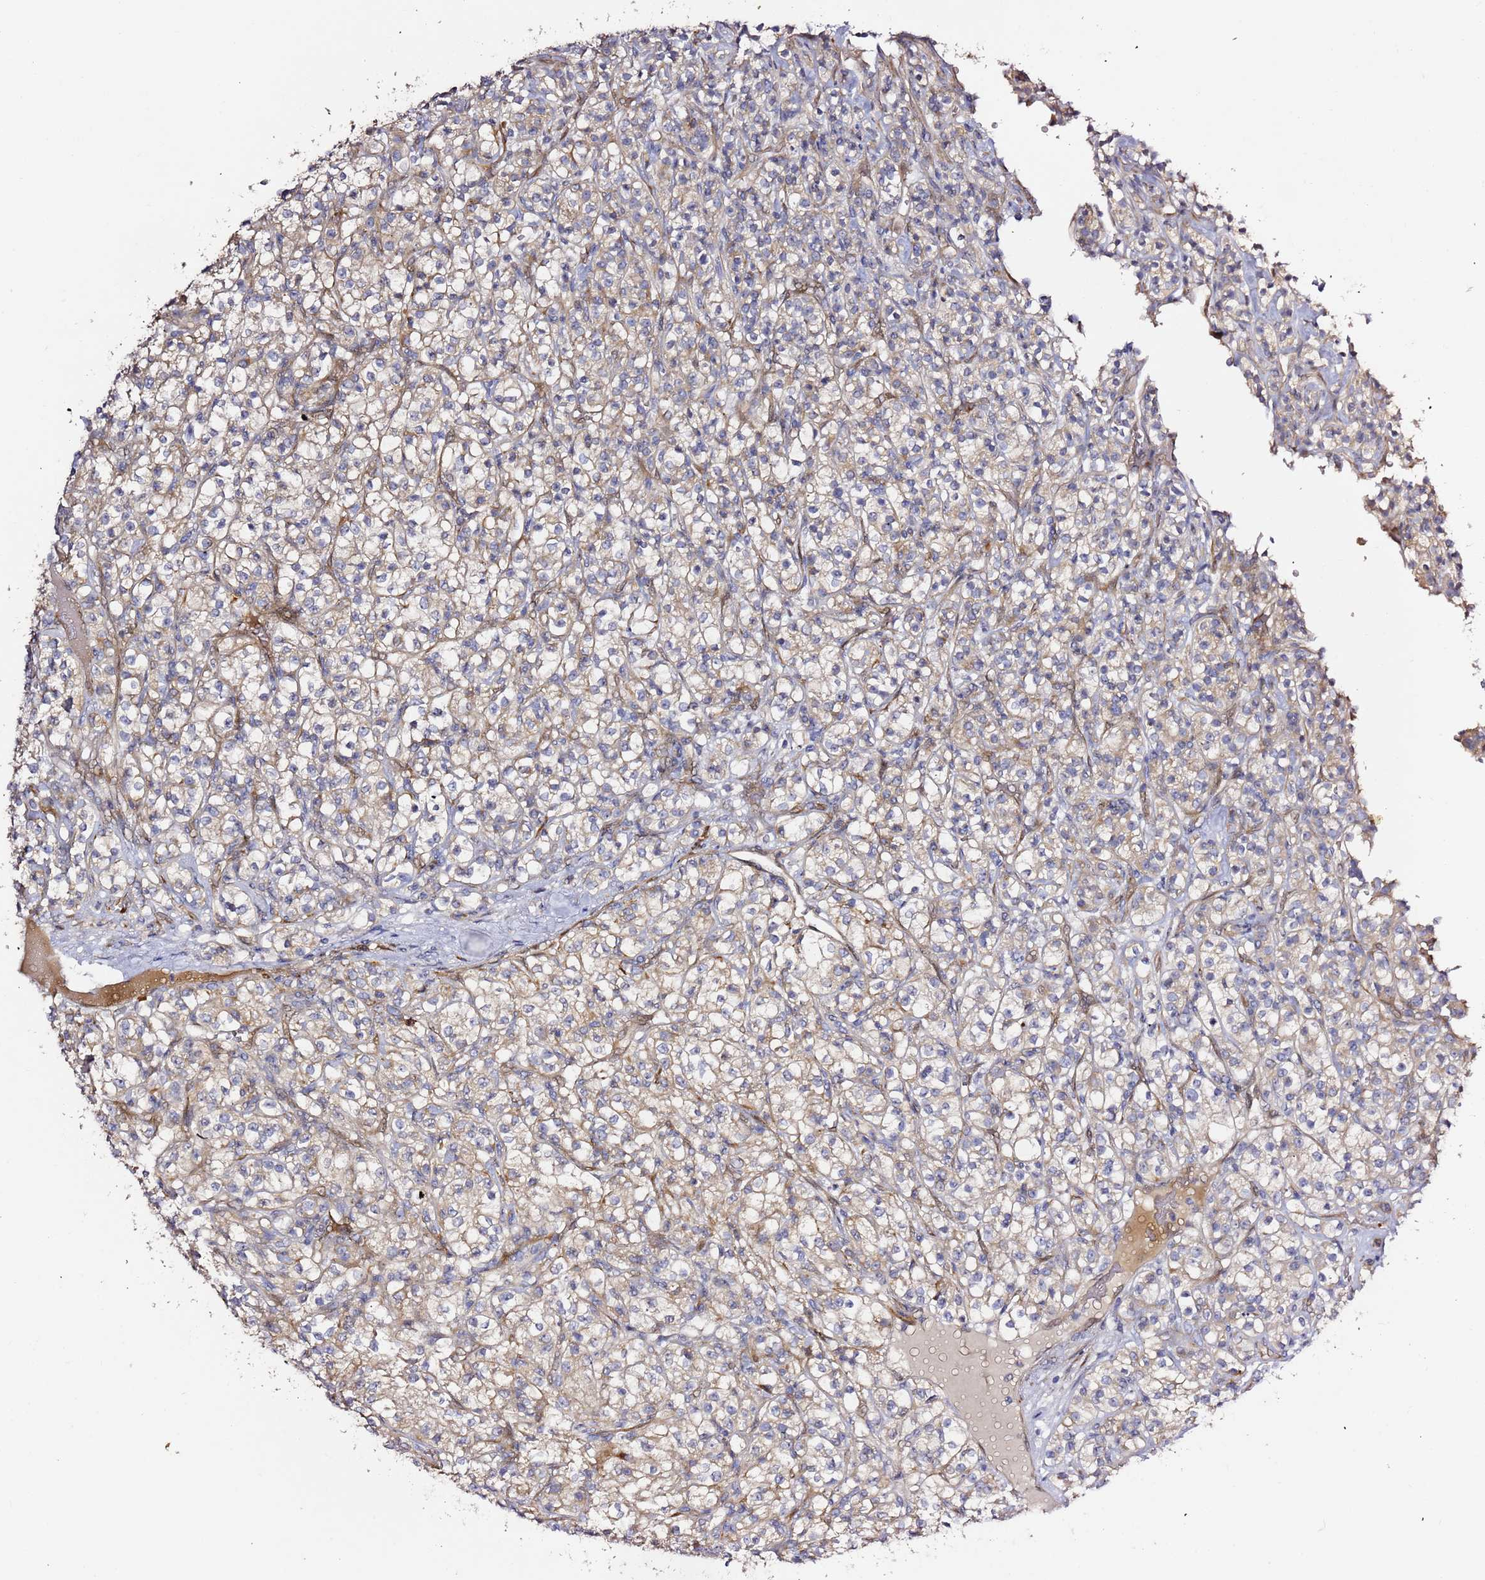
{"staining": {"intensity": "weak", "quantity": "<25%", "location": "cytoplasmic/membranous"}, "tissue": "renal cancer", "cell_type": "Tumor cells", "image_type": "cancer", "snomed": [{"axis": "morphology", "description": "Adenocarcinoma, NOS"}, {"axis": "topography", "description": "Kidney"}], "caption": "DAB (3,3'-diaminobenzidine) immunohistochemical staining of renal cancer exhibits no significant expression in tumor cells.", "gene": "HSD17B7", "patient": {"sex": "male", "age": 77}}